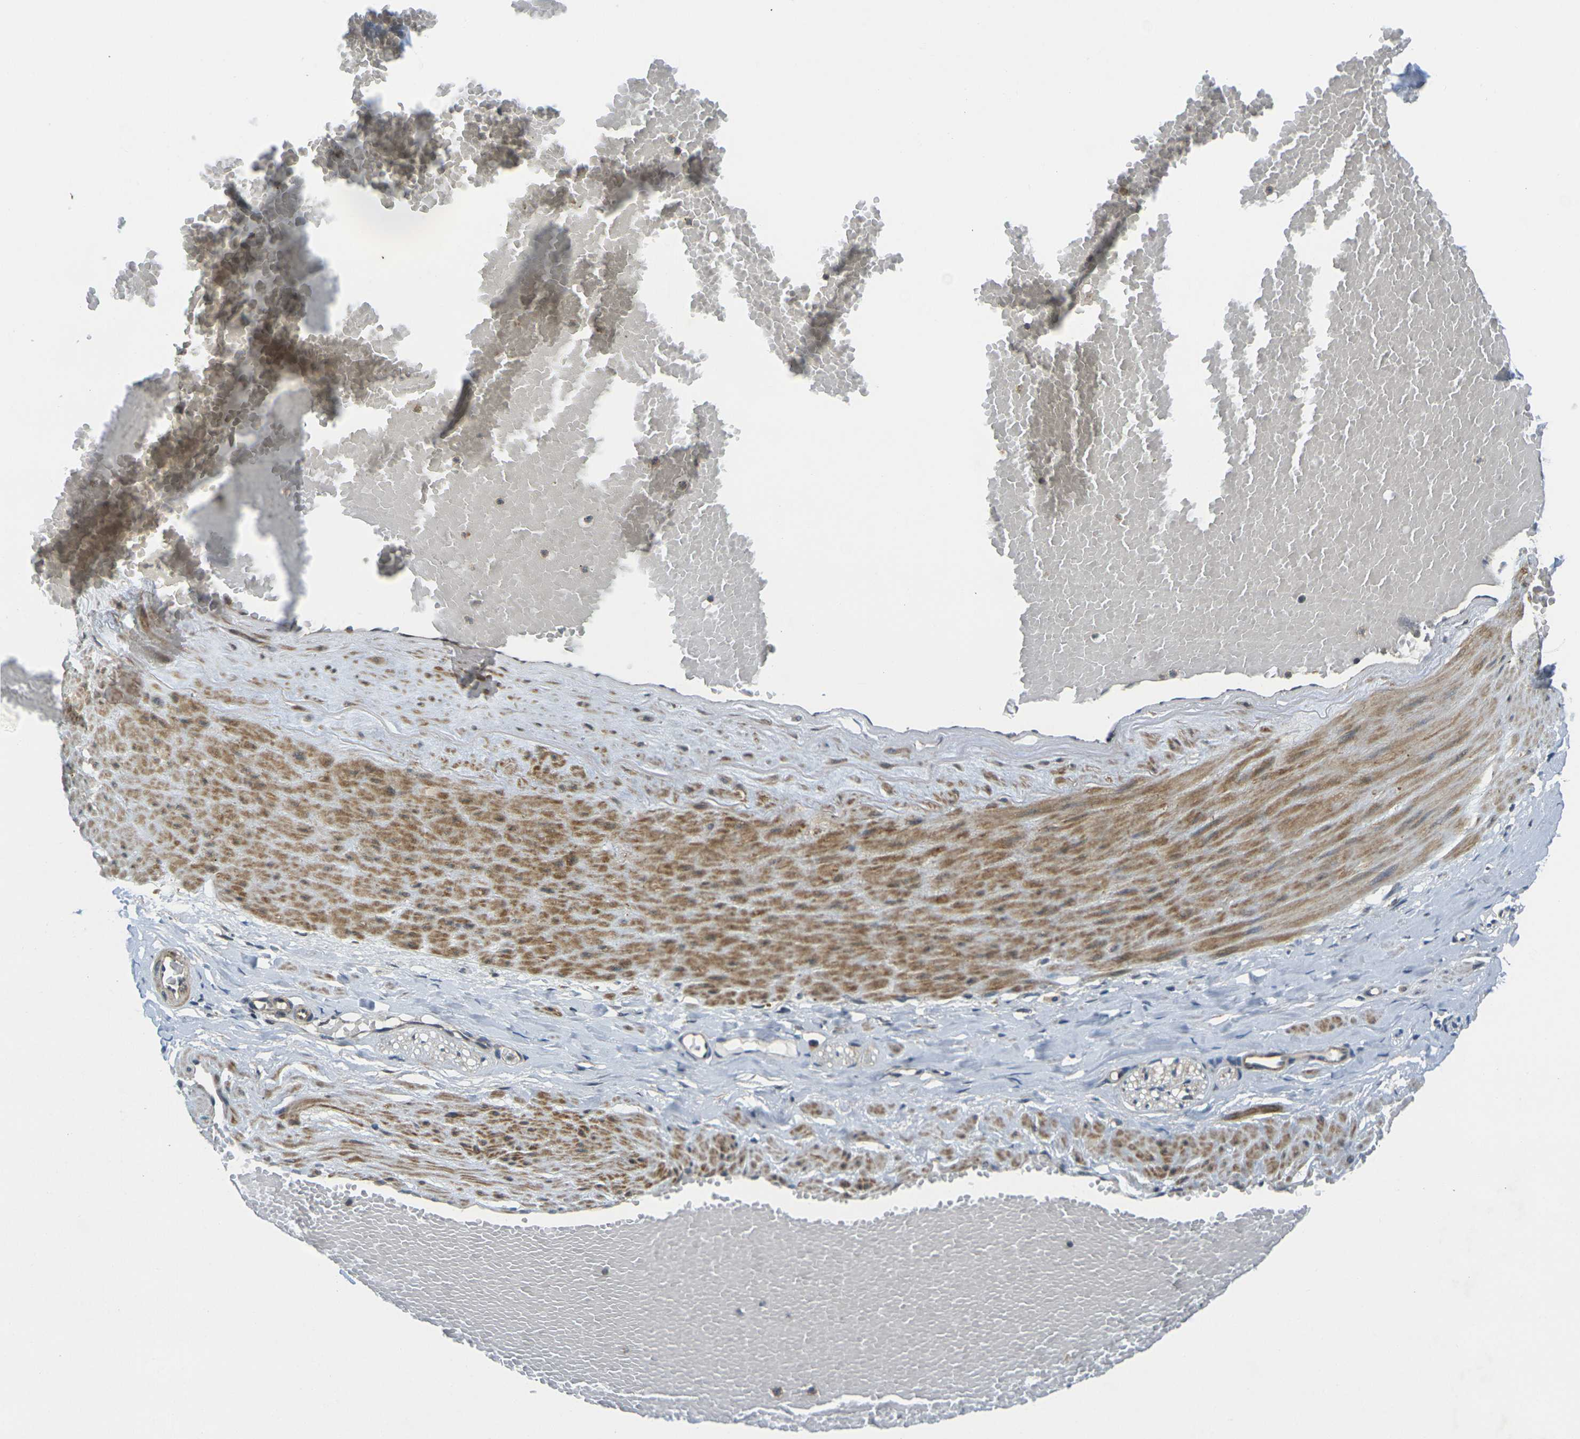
{"staining": {"intensity": "negative", "quantity": "none", "location": "none"}, "tissue": "adipose tissue", "cell_type": "Adipocytes", "image_type": "normal", "snomed": [{"axis": "morphology", "description": "Normal tissue, NOS"}, {"axis": "topography", "description": "Soft tissue"}, {"axis": "topography", "description": "Vascular tissue"}], "caption": "This is an IHC micrograph of normal adipose tissue. There is no expression in adipocytes.", "gene": "KCTD10", "patient": {"sex": "female", "age": 35}}